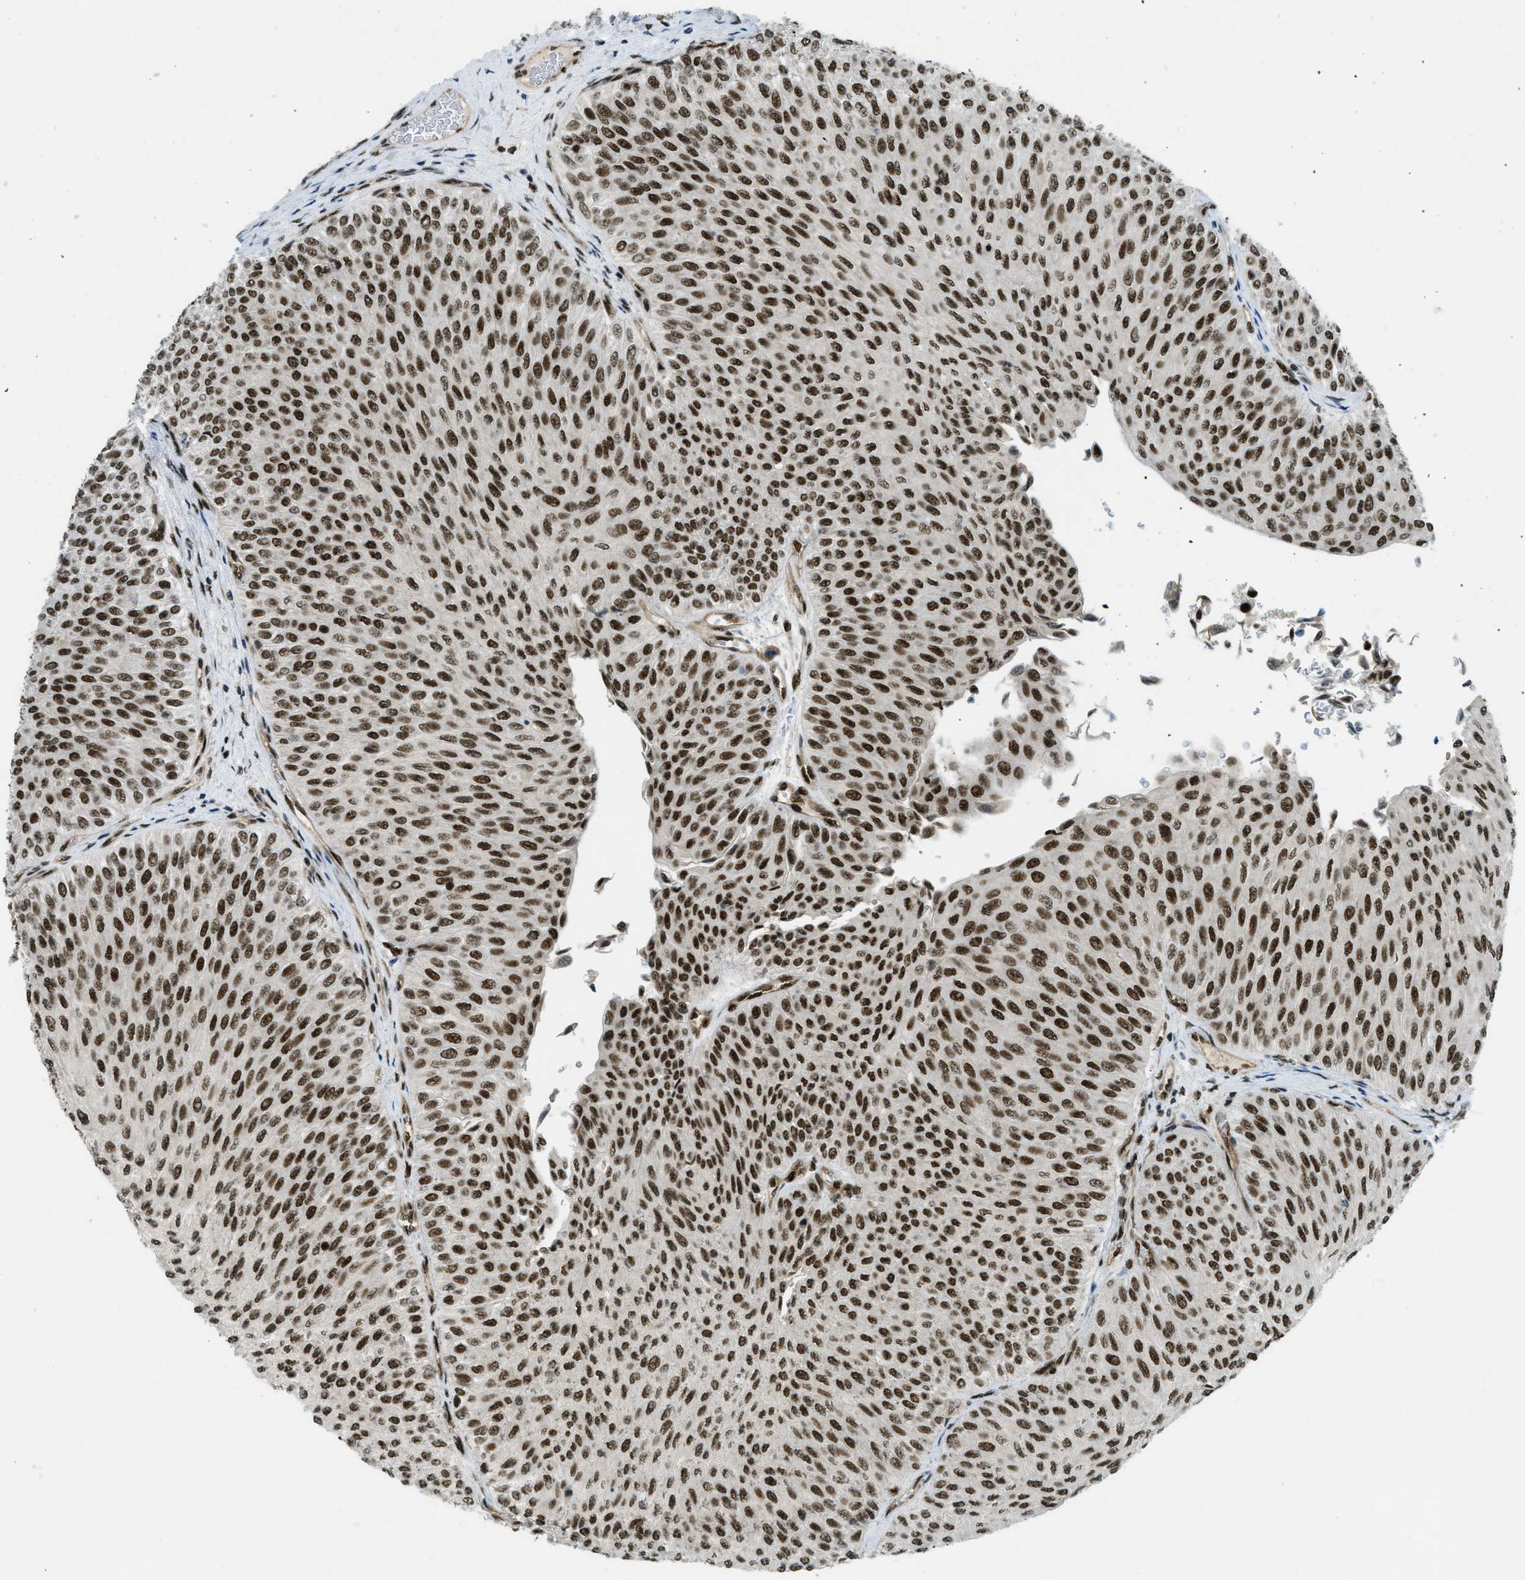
{"staining": {"intensity": "strong", "quantity": ">75%", "location": "nuclear"}, "tissue": "urothelial cancer", "cell_type": "Tumor cells", "image_type": "cancer", "snomed": [{"axis": "morphology", "description": "Urothelial carcinoma, Low grade"}, {"axis": "topography", "description": "Urinary bladder"}], "caption": "IHC (DAB (3,3'-diaminobenzidine)) staining of urothelial cancer shows strong nuclear protein positivity in about >75% of tumor cells. (DAB = brown stain, brightfield microscopy at high magnification).", "gene": "ZFR", "patient": {"sex": "male", "age": 78}}